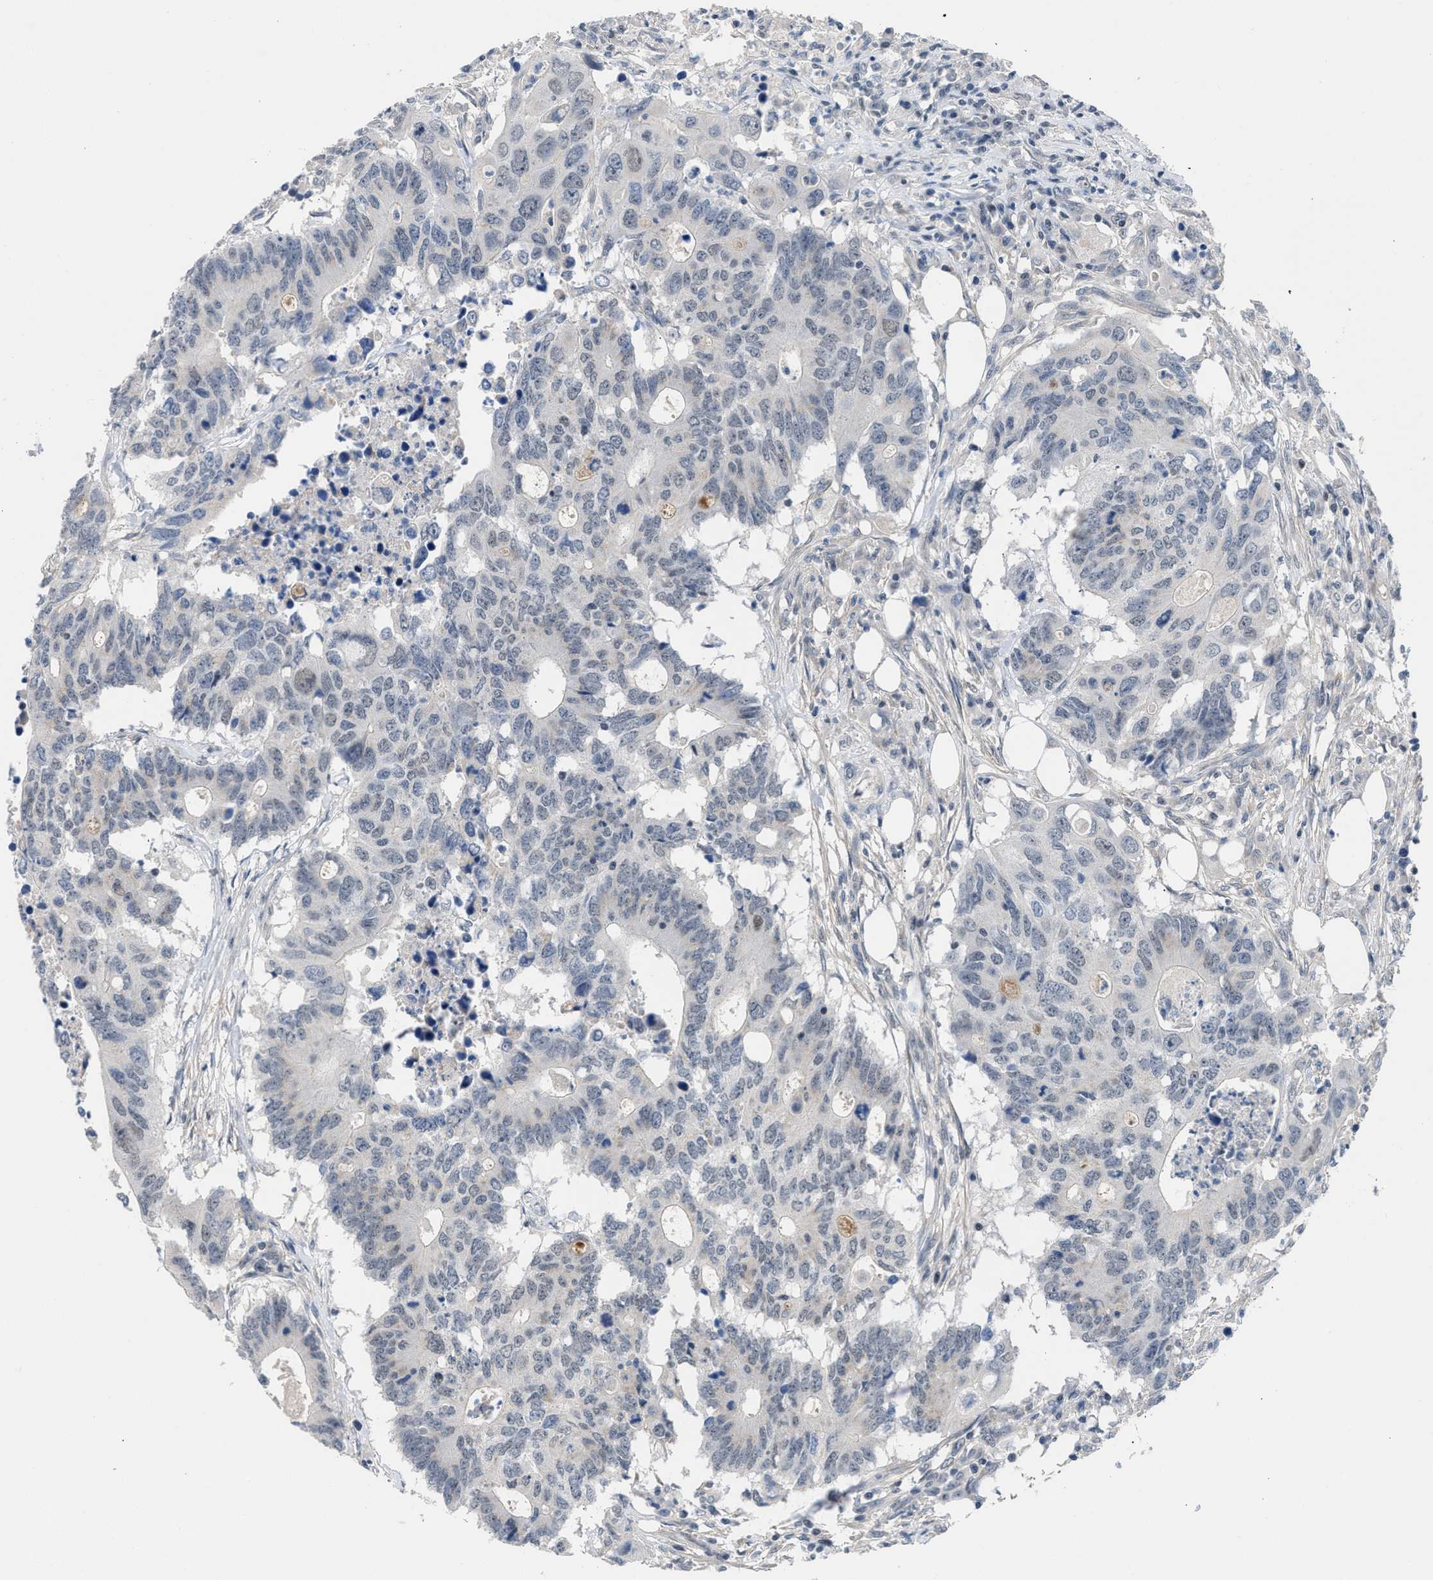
{"staining": {"intensity": "negative", "quantity": "none", "location": "none"}, "tissue": "colorectal cancer", "cell_type": "Tumor cells", "image_type": "cancer", "snomed": [{"axis": "morphology", "description": "Adenocarcinoma, NOS"}, {"axis": "topography", "description": "Colon"}], "caption": "This histopathology image is of colorectal cancer (adenocarcinoma) stained with immunohistochemistry to label a protein in brown with the nuclei are counter-stained blue. There is no expression in tumor cells.", "gene": "TERF2IP", "patient": {"sex": "male", "age": 71}}